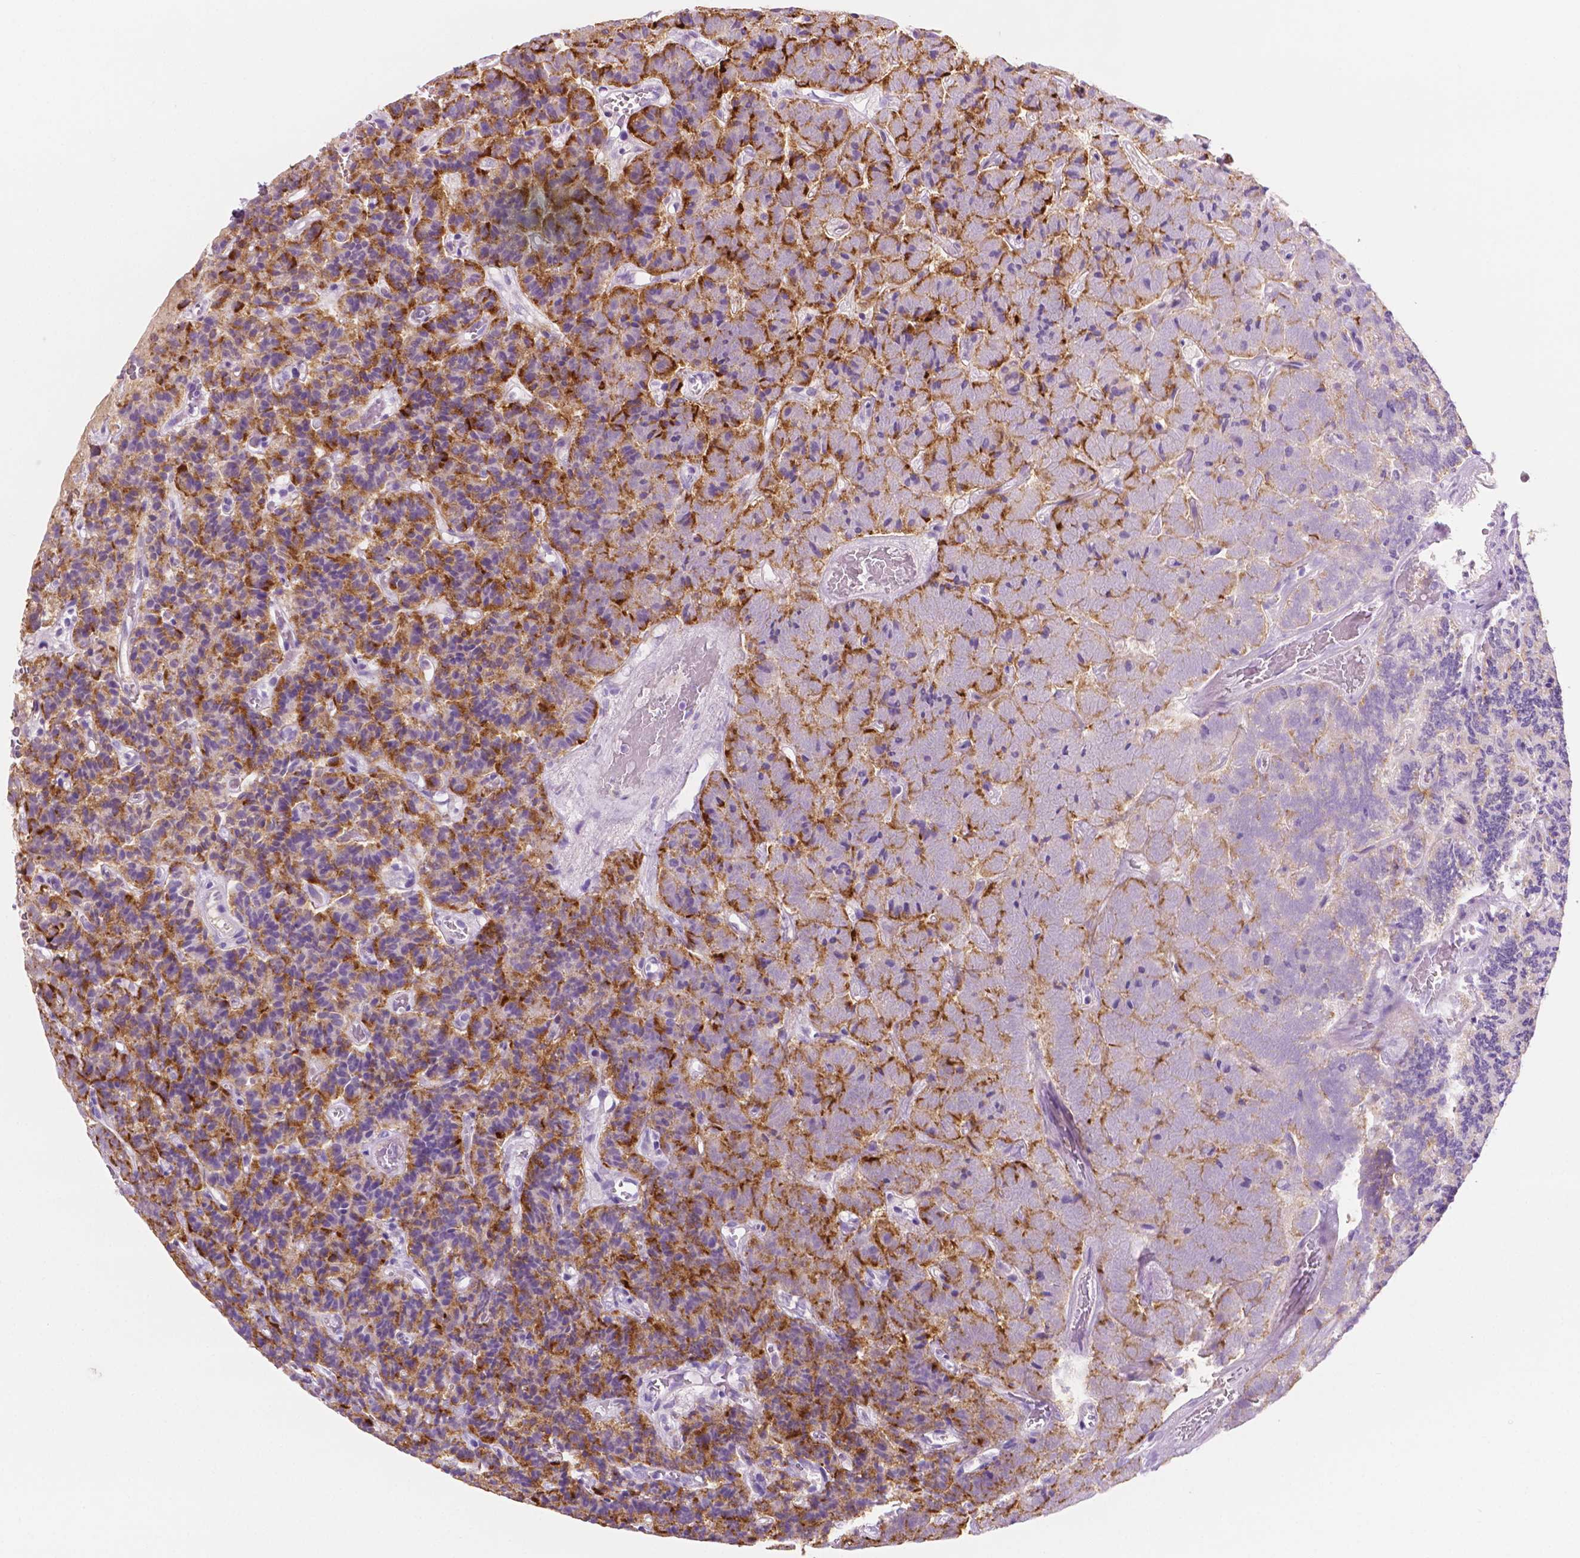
{"staining": {"intensity": "moderate", "quantity": "25%-75%", "location": "cytoplasmic/membranous"}, "tissue": "carcinoid", "cell_type": "Tumor cells", "image_type": "cancer", "snomed": [{"axis": "morphology", "description": "Carcinoid, malignant, NOS"}, {"axis": "topography", "description": "Pancreas"}], "caption": "Moderate cytoplasmic/membranous staining is present in about 25%-75% of tumor cells in carcinoid (malignant).", "gene": "EPPK1", "patient": {"sex": "male", "age": 36}}